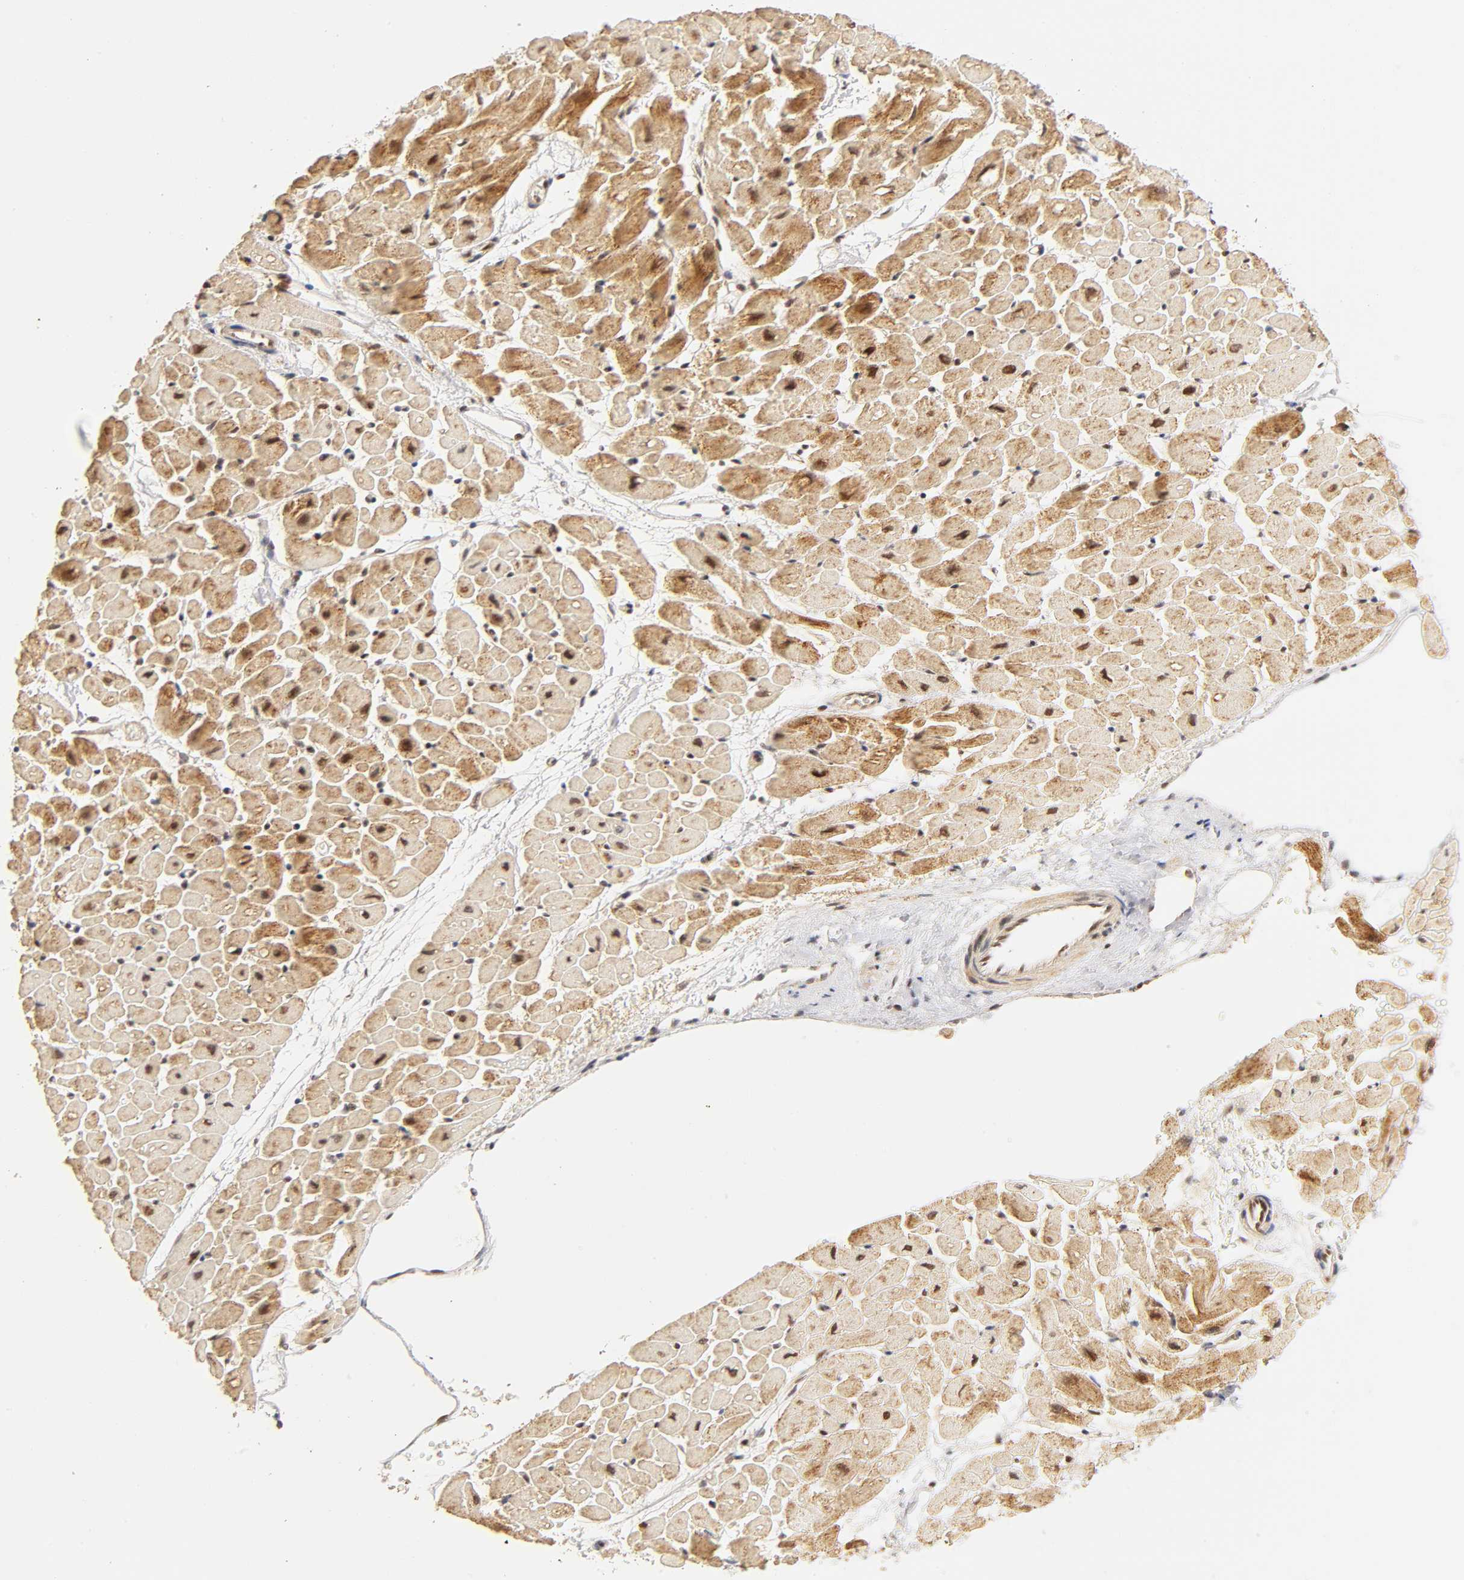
{"staining": {"intensity": "strong", "quantity": ">75%", "location": "cytoplasmic/membranous"}, "tissue": "heart muscle", "cell_type": "Cardiomyocytes", "image_type": "normal", "snomed": [{"axis": "morphology", "description": "Normal tissue, NOS"}, {"axis": "topography", "description": "Heart"}], "caption": "This image exhibits benign heart muscle stained with immunohistochemistry (IHC) to label a protein in brown. The cytoplasmic/membranous of cardiomyocytes show strong positivity for the protein. Nuclei are counter-stained blue.", "gene": "TAF10", "patient": {"sex": "male", "age": 45}}